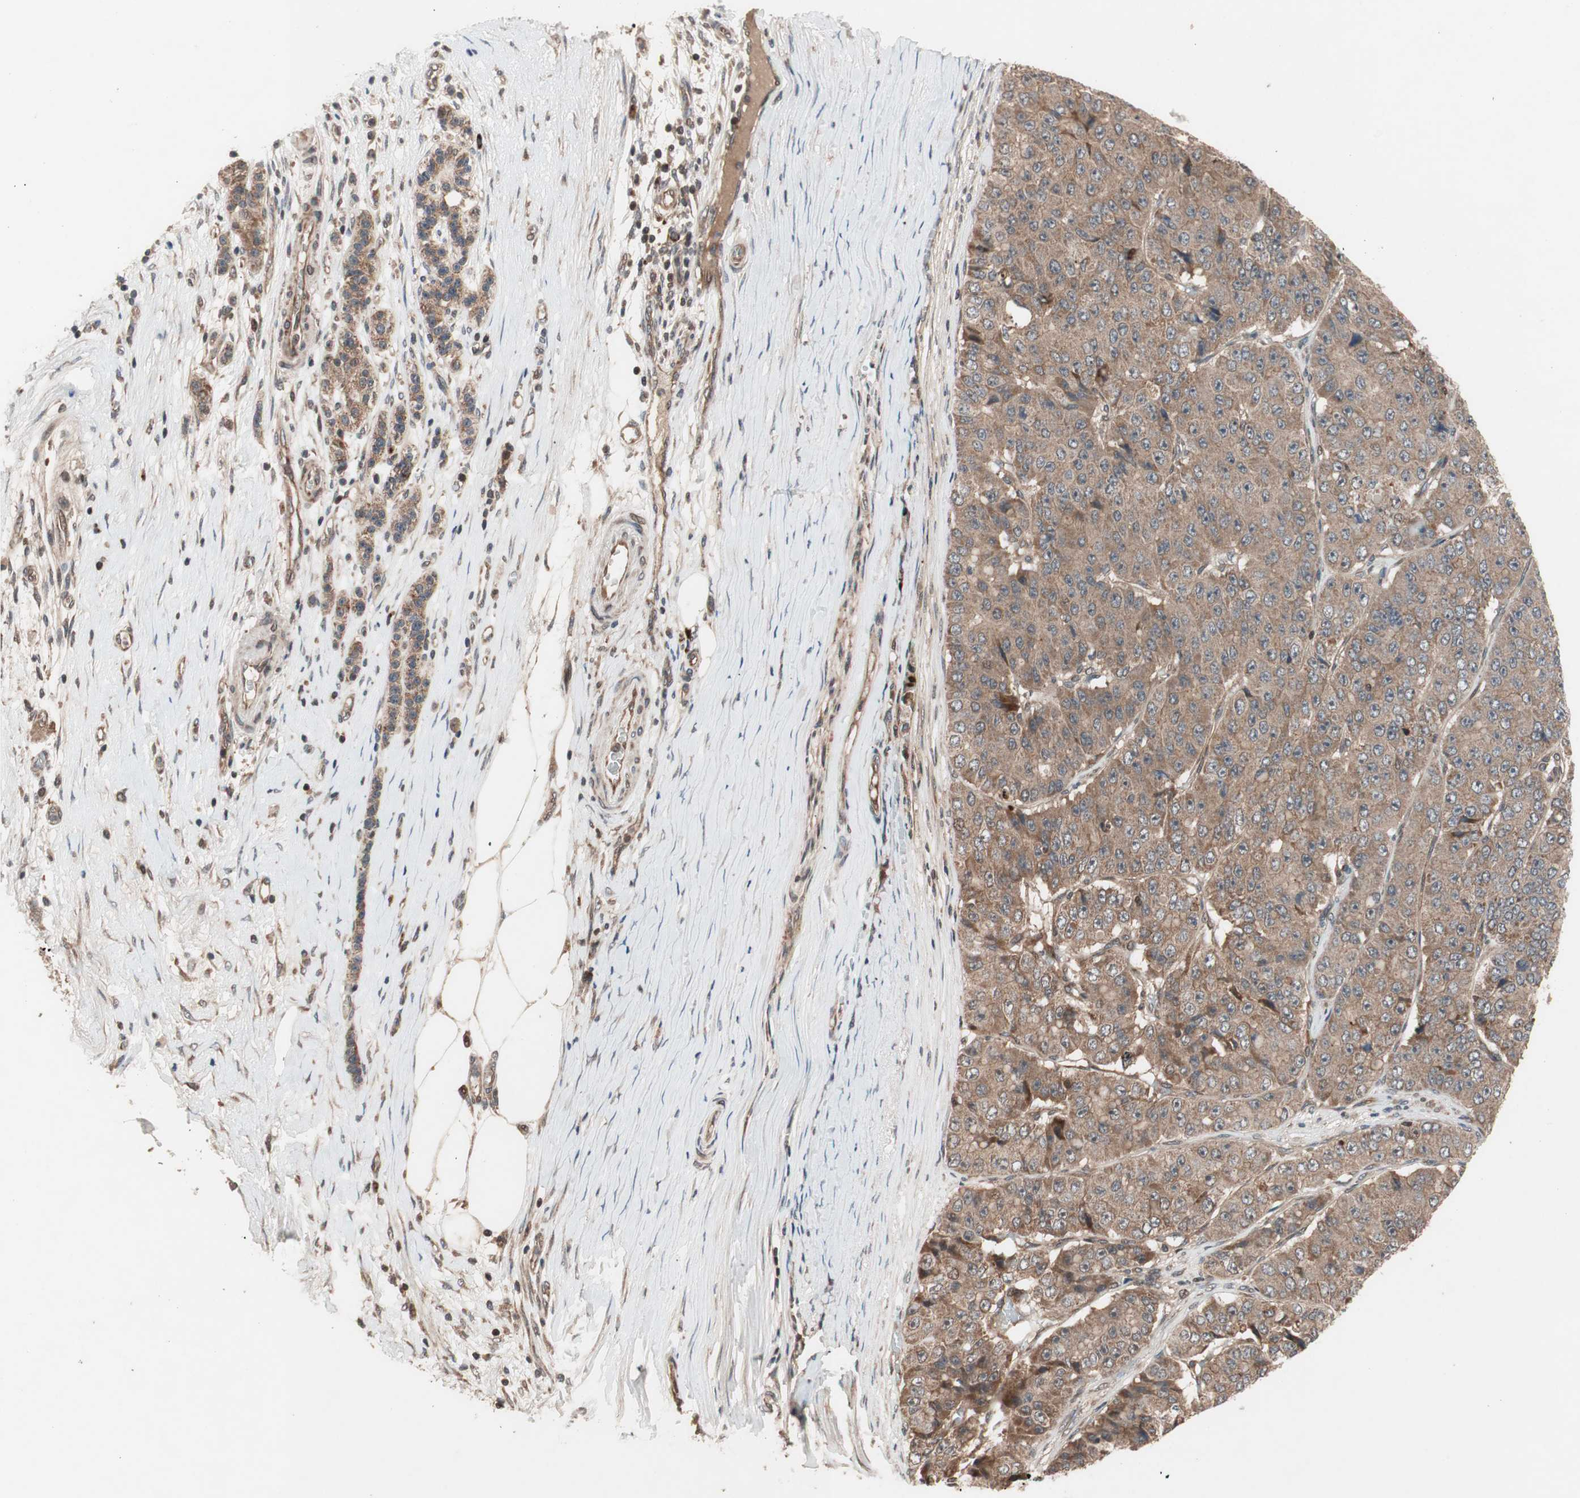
{"staining": {"intensity": "moderate", "quantity": ">75%", "location": "cytoplasmic/membranous"}, "tissue": "pancreatic cancer", "cell_type": "Tumor cells", "image_type": "cancer", "snomed": [{"axis": "morphology", "description": "Adenocarcinoma, NOS"}, {"axis": "topography", "description": "Pancreas"}], "caption": "This micrograph demonstrates immunohistochemistry (IHC) staining of human pancreatic cancer (adenocarcinoma), with medium moderate cytoplasmic/membranous positivity in approximately >75% of tumor cells.", "gene": "NF2", "patient": {"sex": "male", "age": 50}}